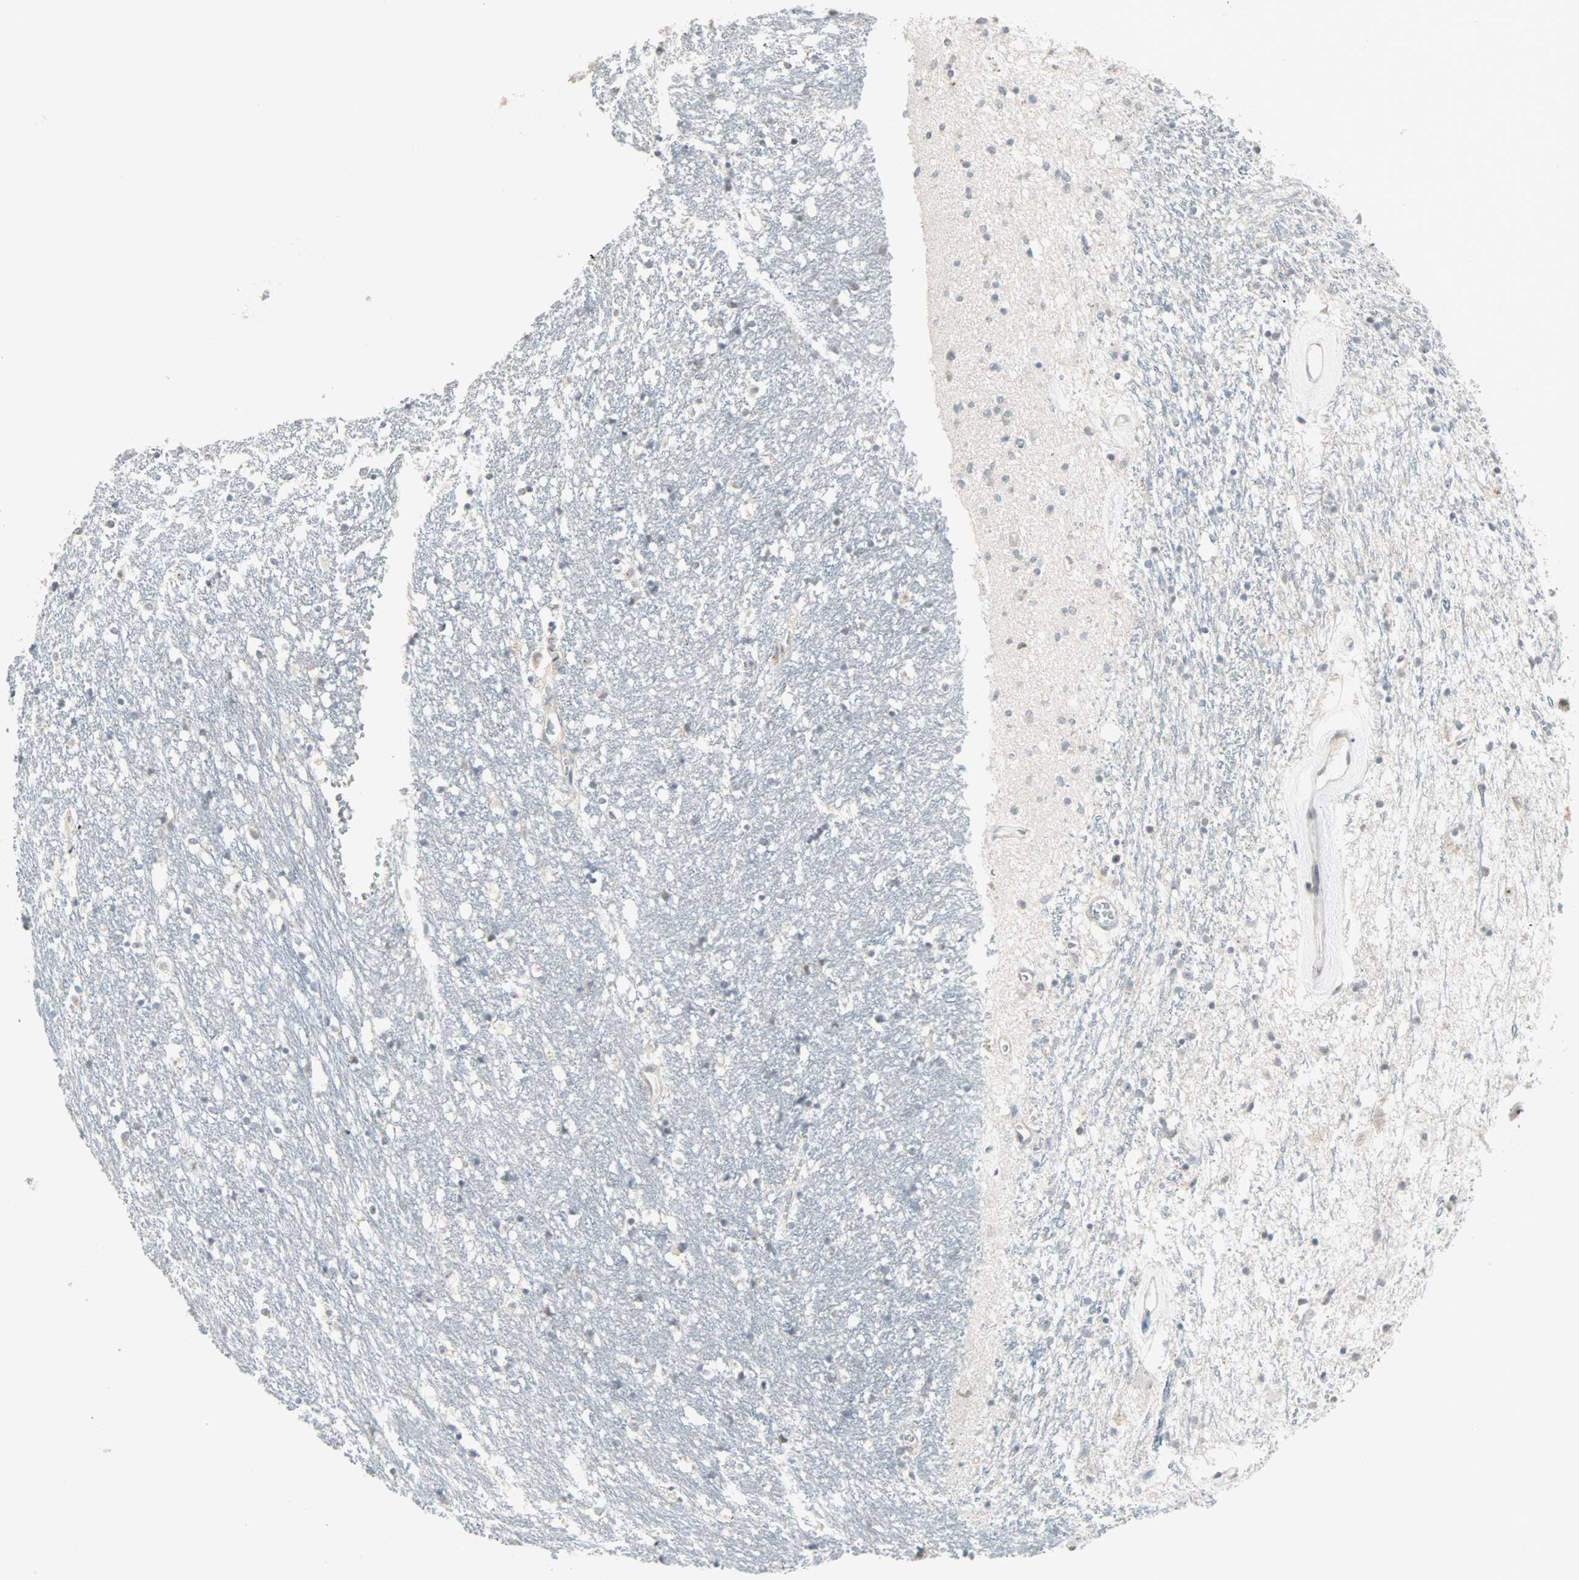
{"staining": {"intensity": "negative", "quantity": "none", "location": "none"}, "tissue": "caudate", "cell_type": "Glial cells", "image_type": "normal", "snomed": [{"axis": "morphology", "description": "Normal tissue, NOS"}, {"axis": "topography", "description": "Lateral ventricle wall"}], "caption": "The histopathology image shows no staining of glial cells in unremarkable caudate.", "gene": "KDM4A", "patient": {"sex": "female", "age": 54}}